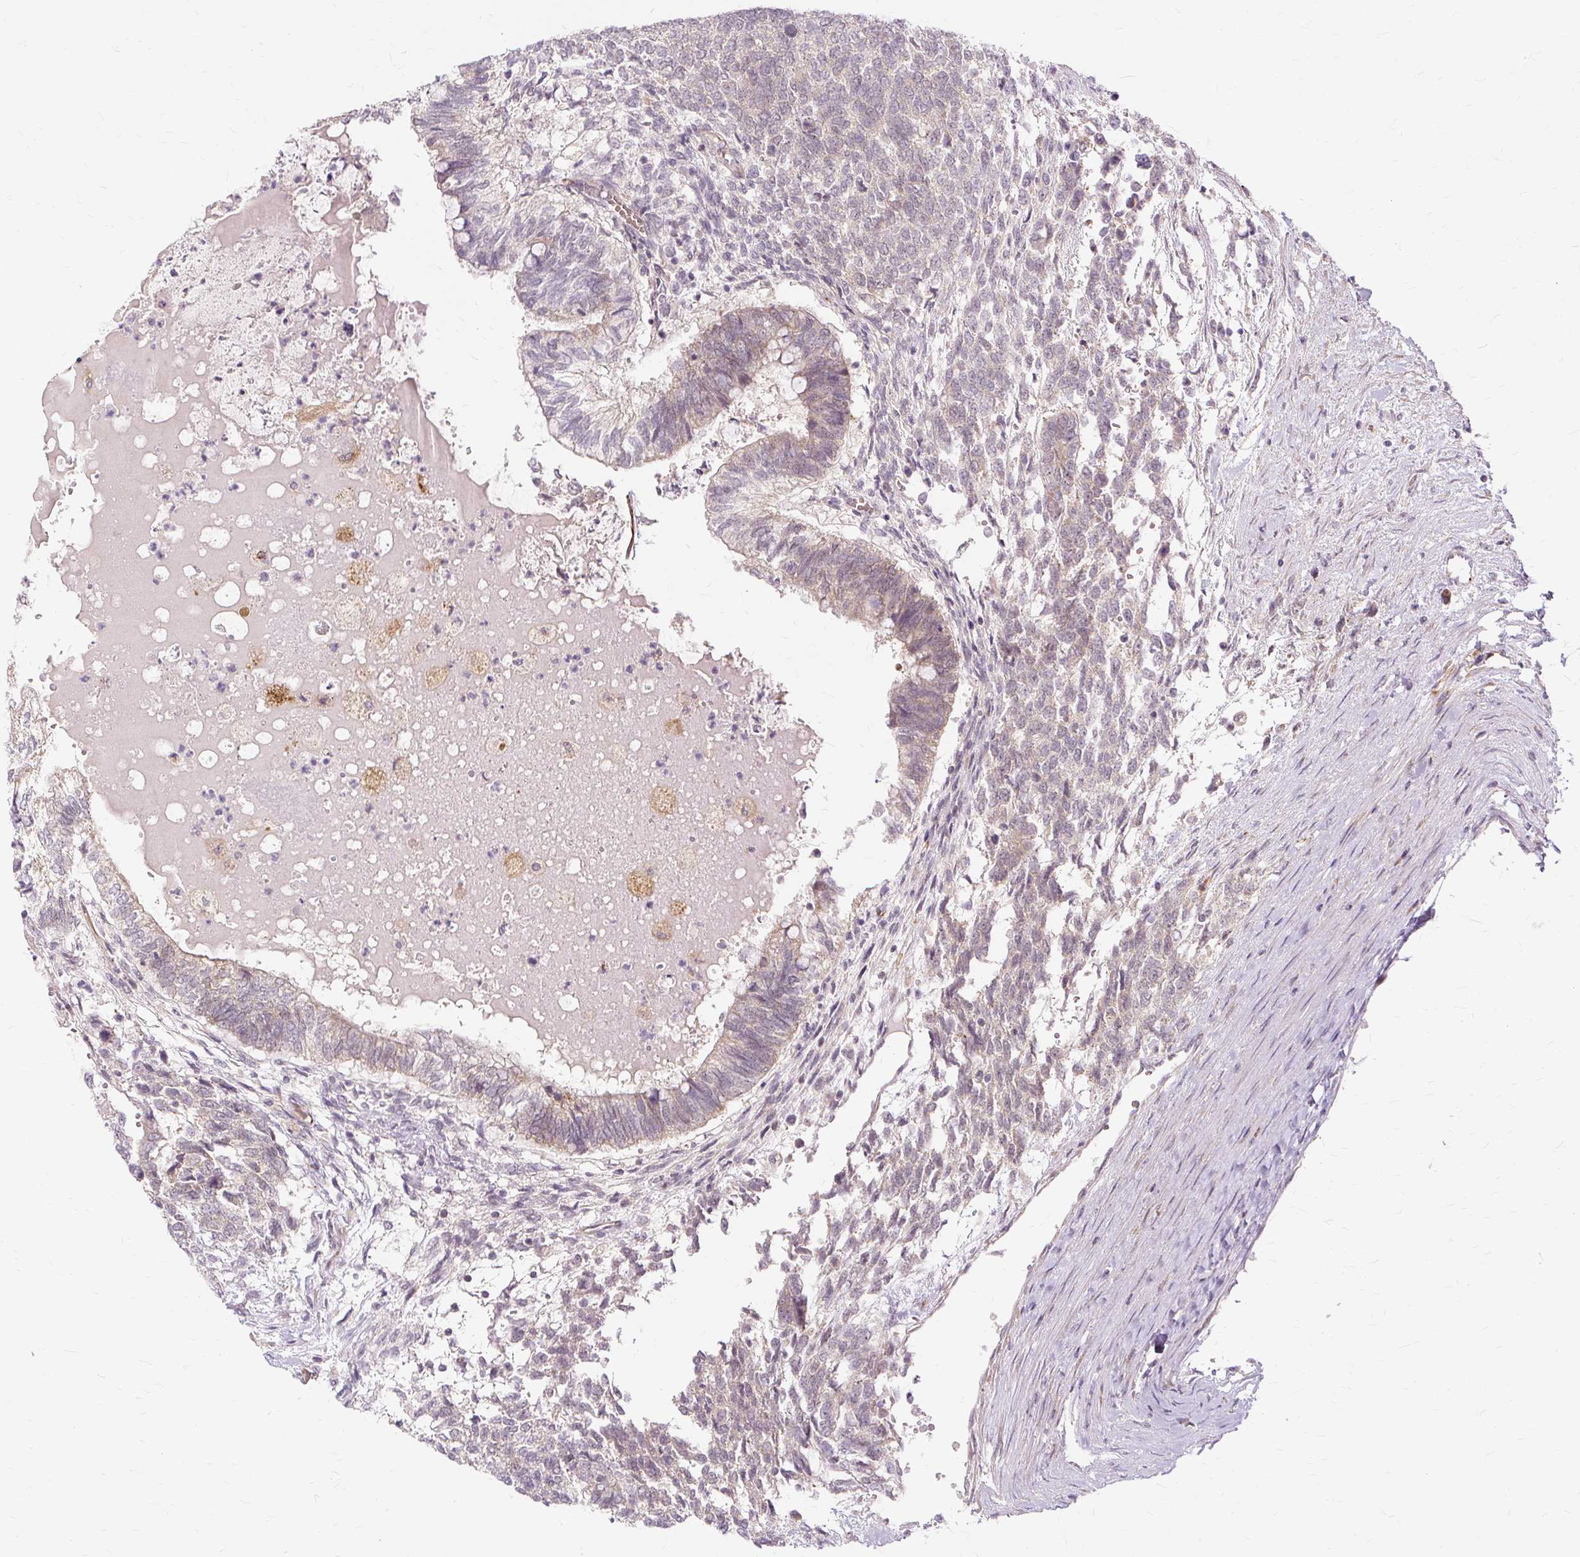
{"staining": {"intensity": "weak", "quantity": "25%-75%", "location": "cytoplasmic/membranous"}, "tissue": "testis cancer", "cell_type": "Tumor cells", "image_type": "cancer", "snomed": [{"axis": "morphology", "description": "Carcinoma, Embryonal, NOS"}, {"axis": "topography", "description": "Testis"}], "caption": "This micrograph reveals immunohistochemistry staining of embryonal carcinoma (testis), with low weak cytoplasmic/membranous expression in about 25%-75% of tumor cells.", "gene": "MMACHC", "patient": {"sex": "male", "age": 23}}